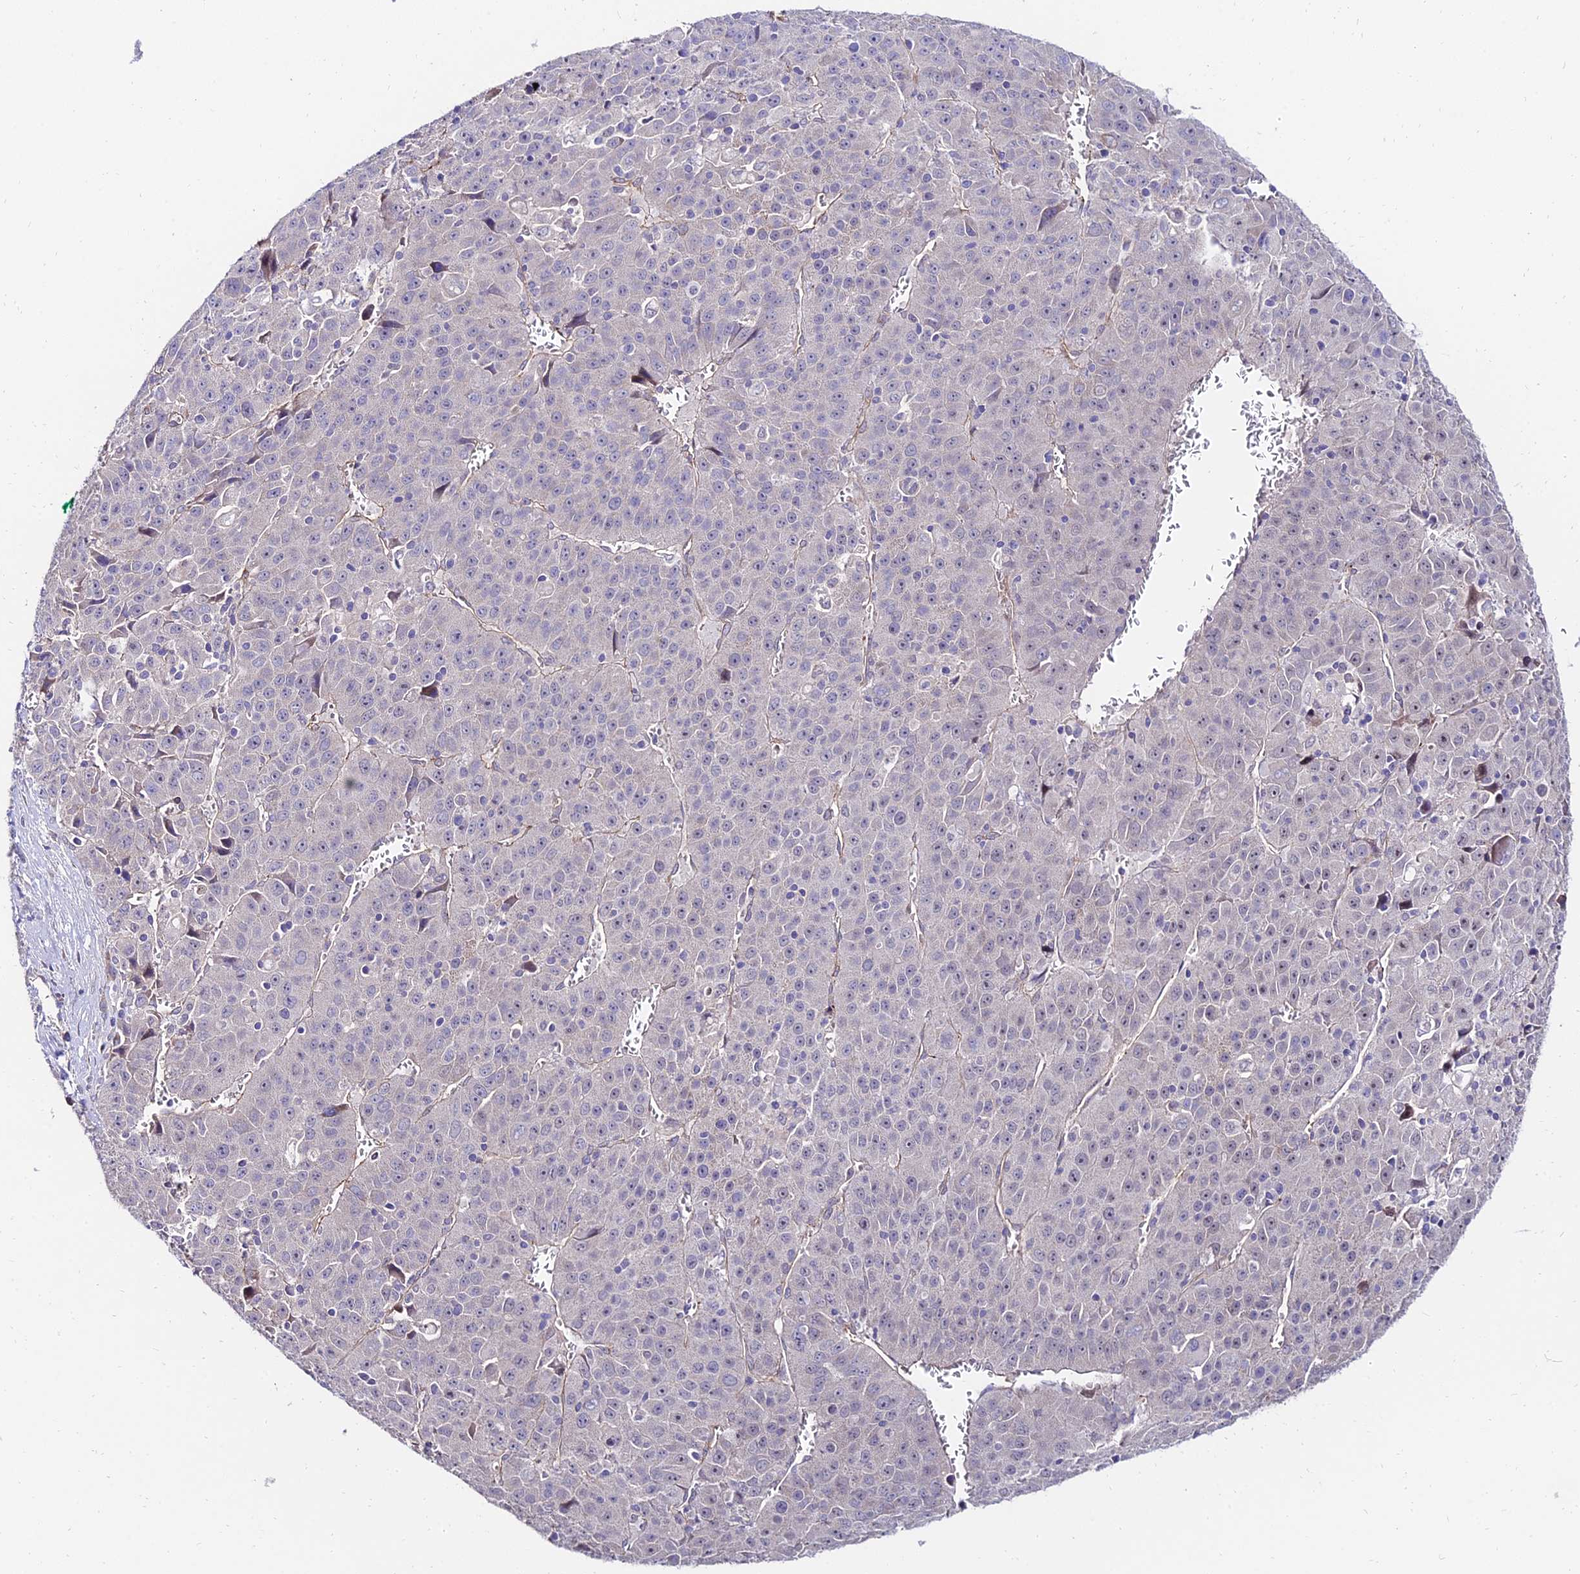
{"staining": {"intensity": "negative", "quantity": "none", "location": "none"}, "tissue": "liver cancer", "cell_type": "Tumor cells", "image_type": "cancer", "snomed": [{"axis": "morphology", "description": "Carcinoma, Hepatocellular, NOS"}, {"axis": "topography", "description": "Liver"}], "caption": "A micrograph of human liver cancer is negative for staining in tumor cells. (Brightfield microscopy of DAB immunohistochemistry at high magnification).", "gene": "ALDH3B2", "patient": {"sex": "female", "age": 53}}